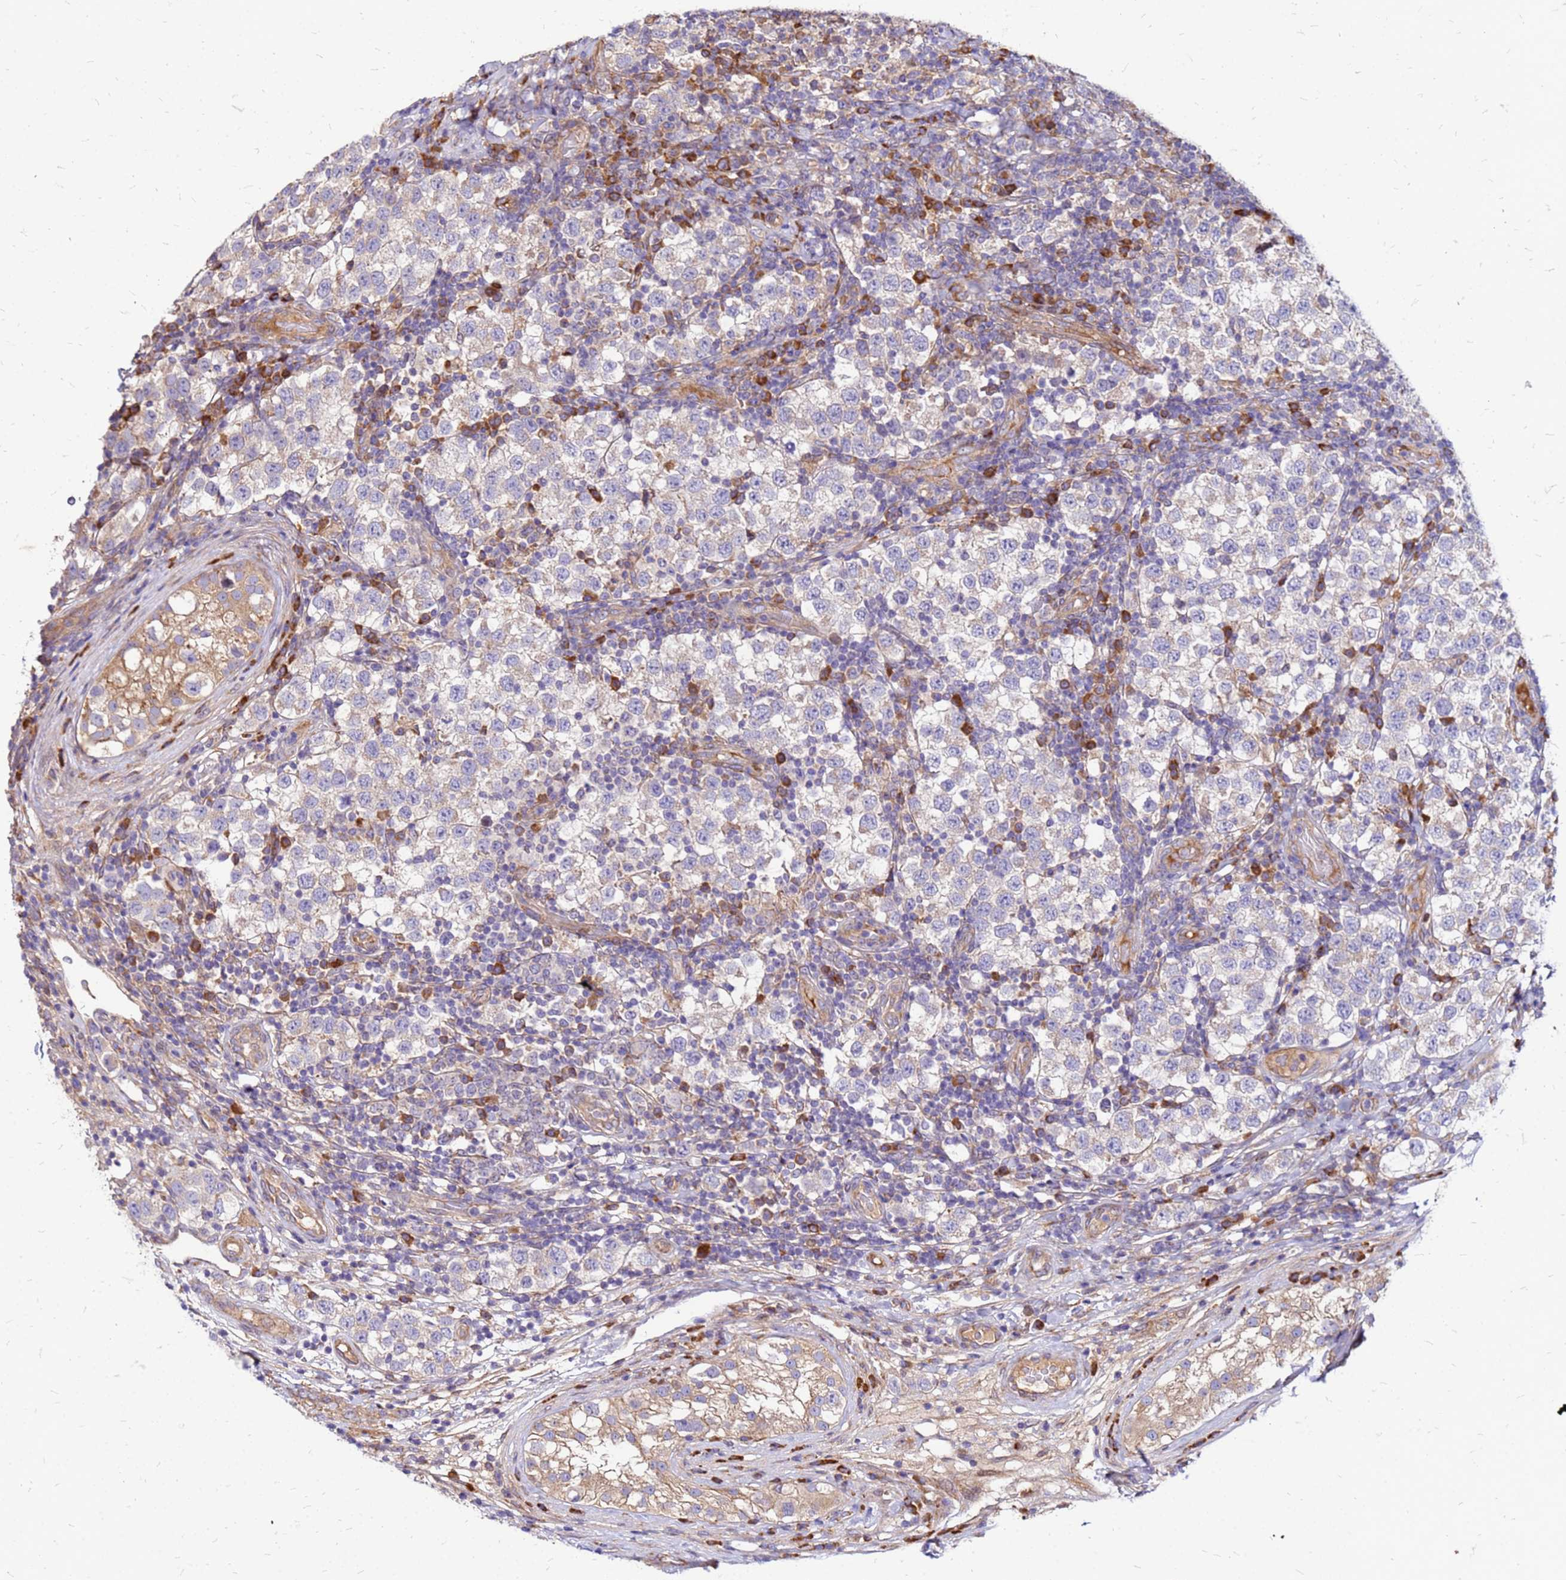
{"staining": {"intensity": "negative", "quantity": "none", "location": "none"}, "tissue": "testis cancer", "cell_type": "Tumor cells", "image_type": "cancer", "snomed": [{"axis": "morphology", "description": "Seminoma, NOS"}, {"axis": "topography", "description": "Testis"}], "caption": "This is an immunohistochemistry photomicrograph of testis cancer (seminoma). There is no staining in tumor cells.", "gene": "VMO1", "patient": {"sex": "male", "age": 34}}